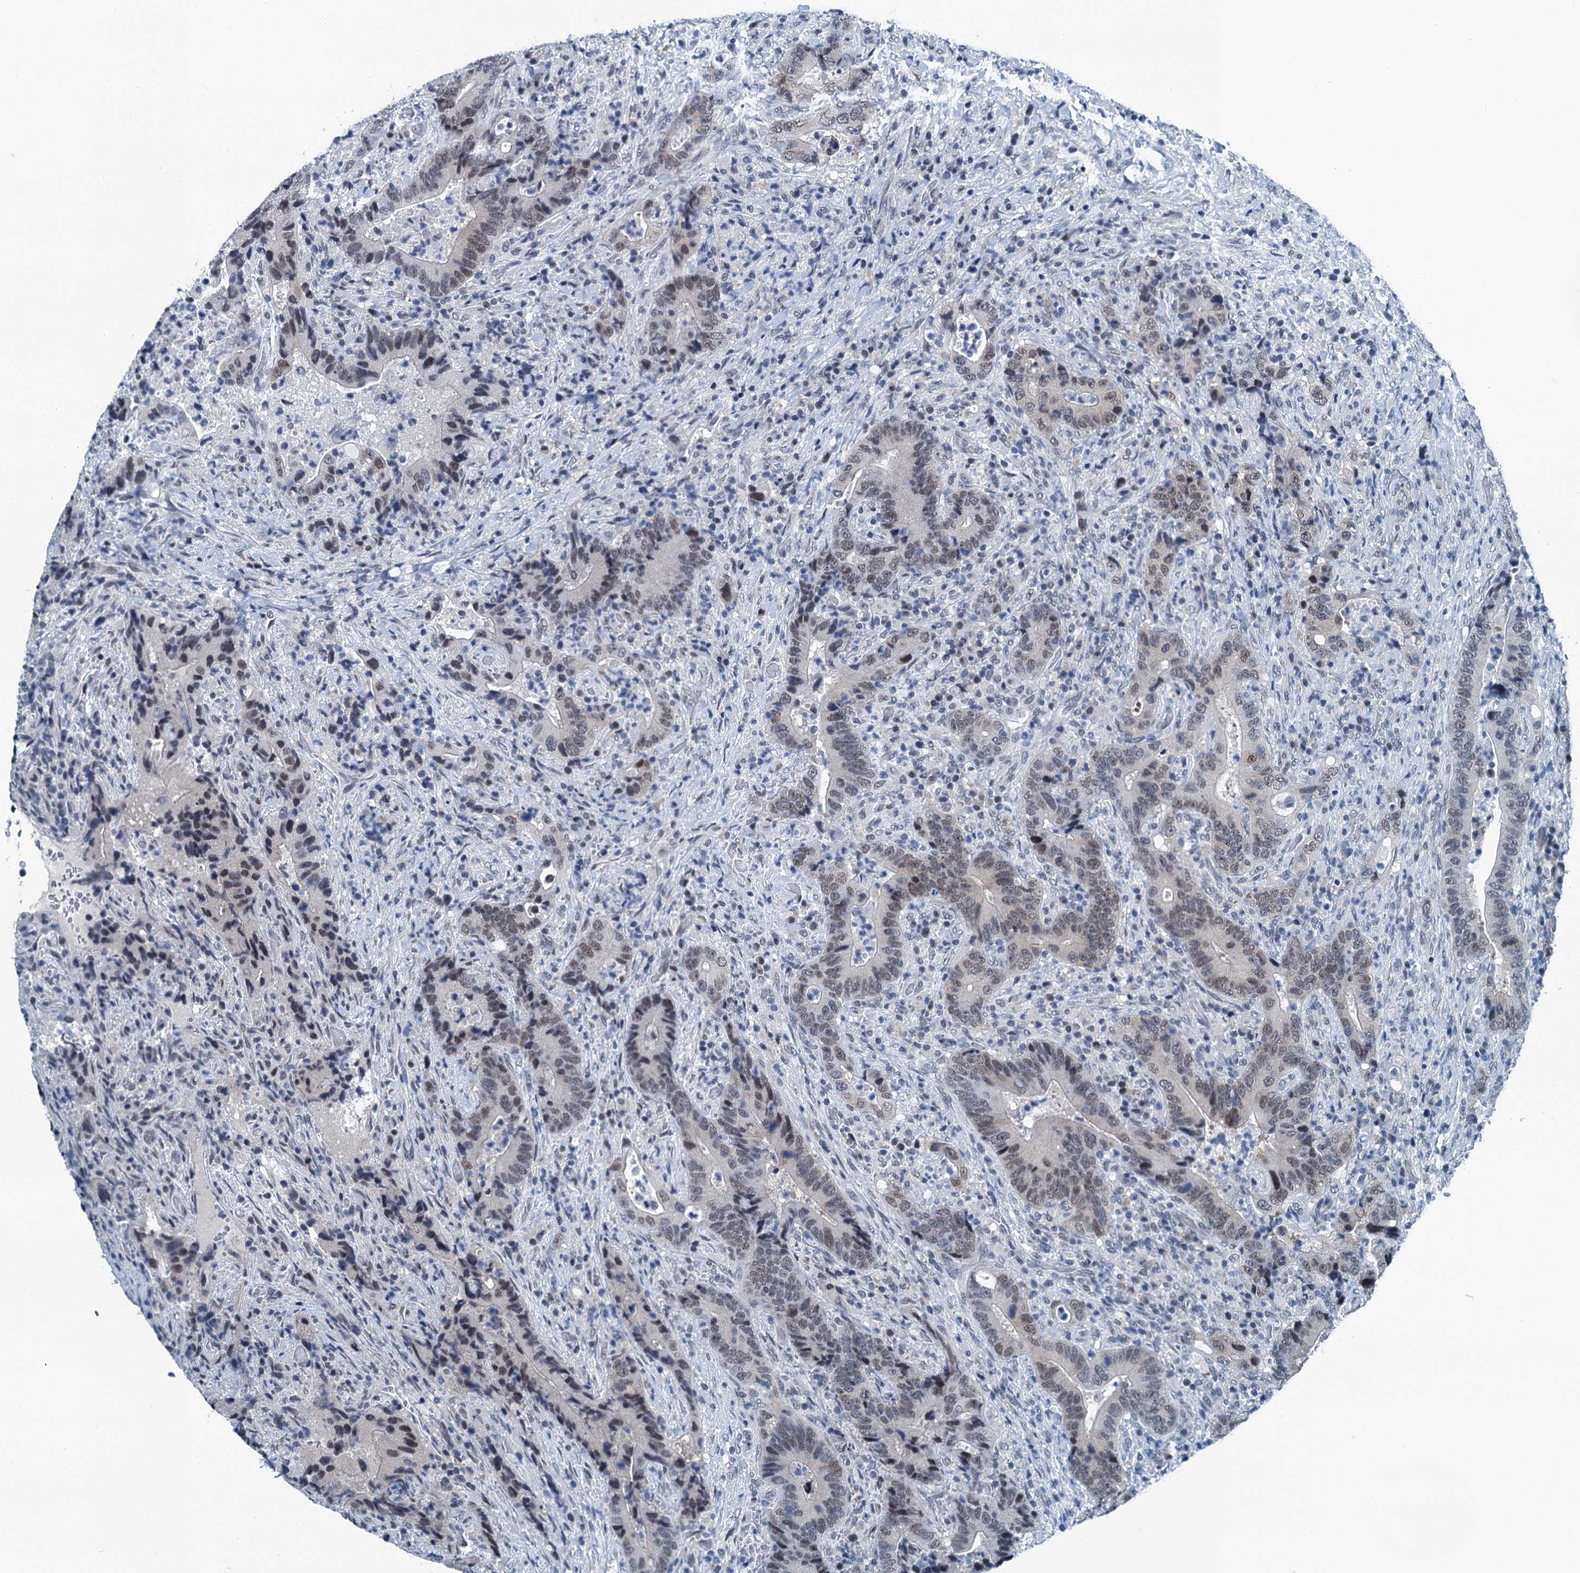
{"staining": {"intensity": "negative", "quantity": "none", "location": "none"}, "tissue": "colorectal cancer", "cell_type": "Tumor cells", "image_type": "cancer", "snomed": [{"axis": "morphology", "description": "Adenocarcinoma, NOS"}, {"axis": "topography", "description": "Colon"}], "caption": "Immunohistochemistry (IHC) image of neoplastic tissue: human adenocarcinoma (colorectal) stained with DAB demonstrates no significant protein staining in tumor cells.", "gene": "TRPT1", "patient": {"sex": "female", "age": 75}}